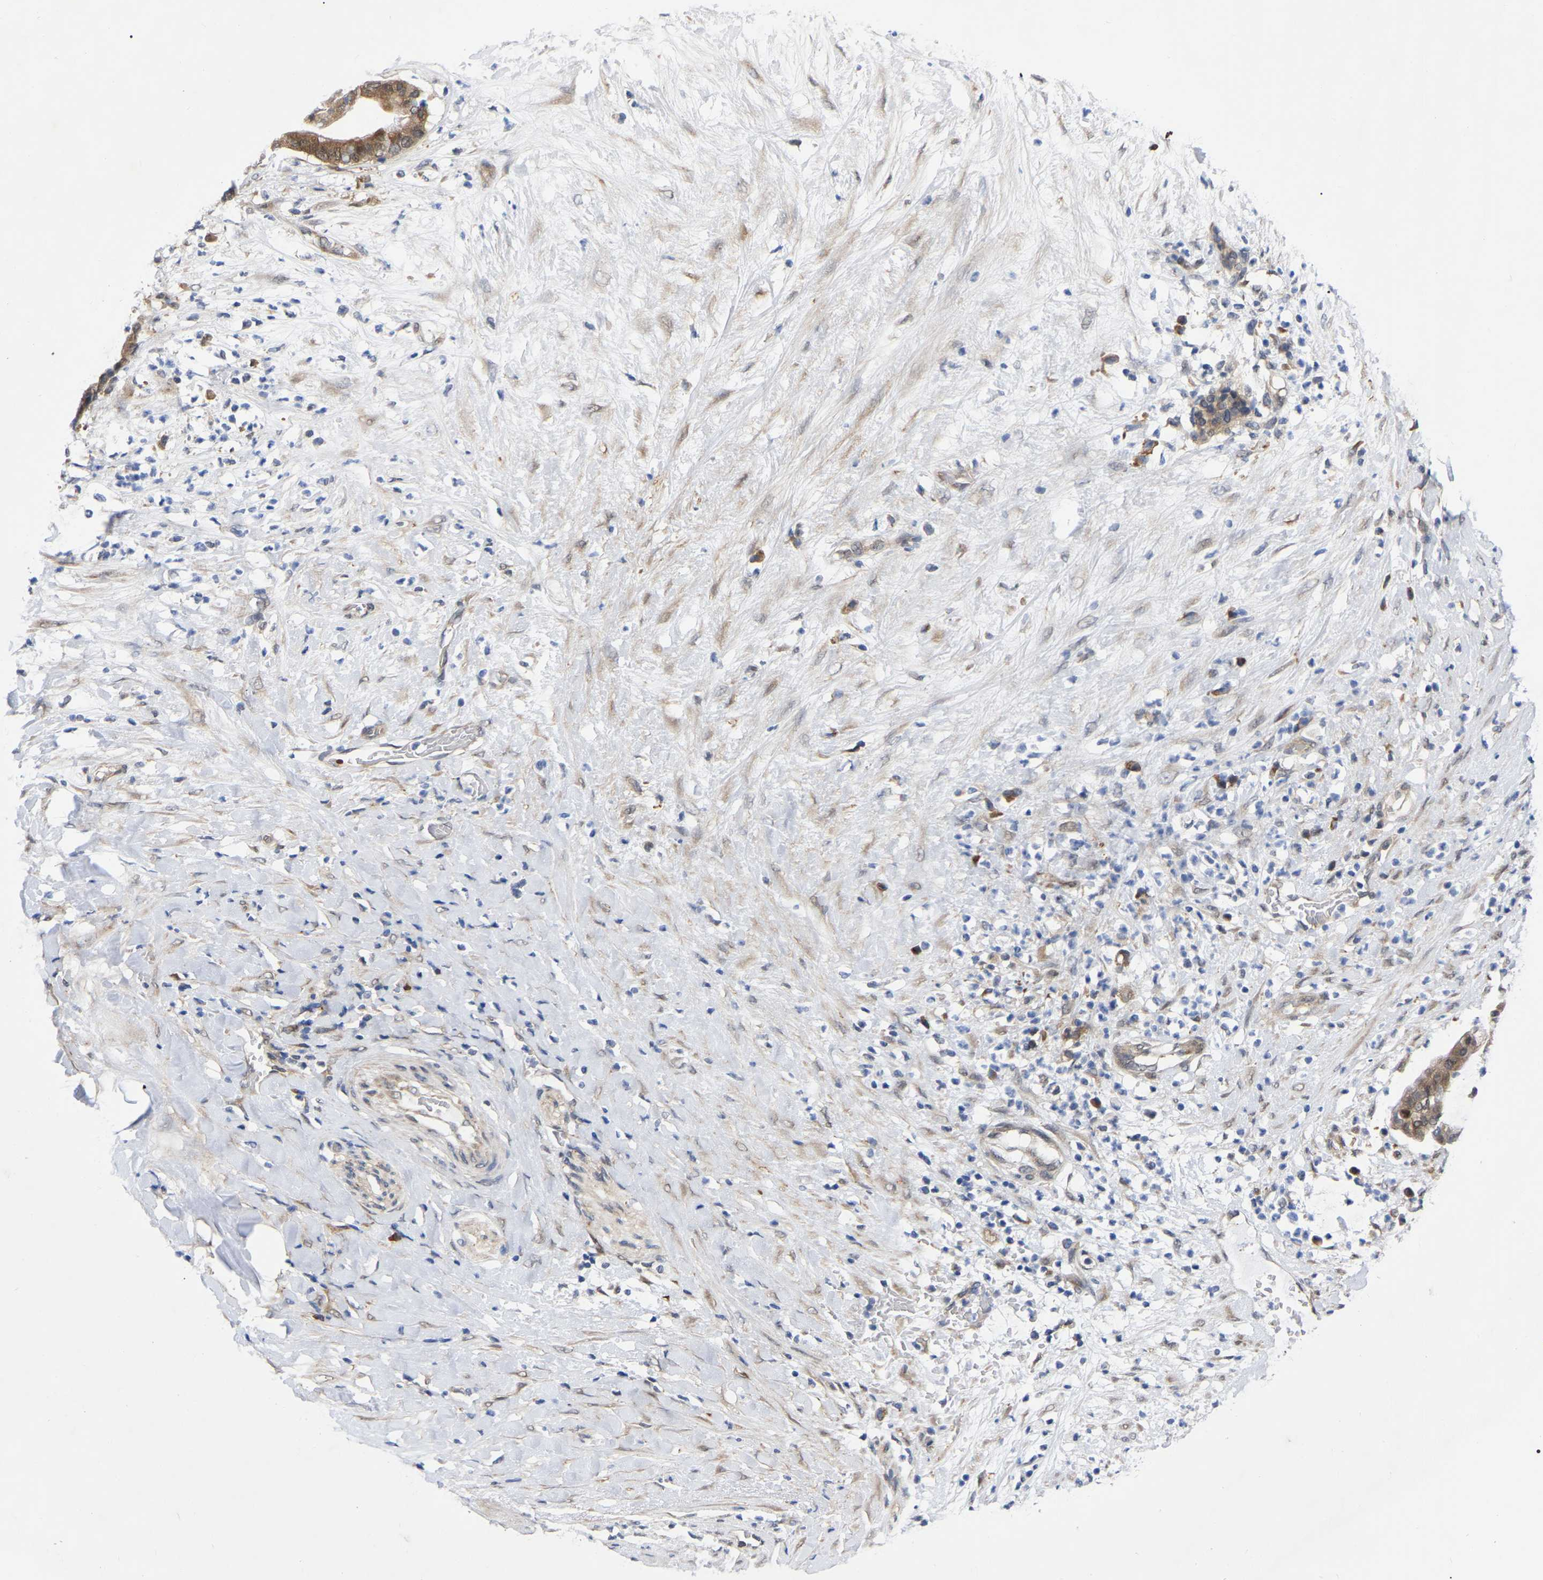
{"staining": {"intensity": "moderate", "quantity": ">75%", "location": "cytoplasmic/membranous"}, "tissue": "pancreatic cancer", "cell_type": "Tumor cells", "image_type": "cancer", "snomed": [{"axis": "morphology", "description": "Adenocarcinoma, NOS"}, {"axis": "topography", "description": "Pancreas"}], "caption": "This photomicrograph exhibits pancreatic cancer stained with immunohistochemistry (IHC) to label a protein in brown. The cytoplasmic/membranous of tumor cells show moderate positivity for the protein. Nuclei are counter-stained blue.", "gene": "UBE4B", "patient": {"sex": "male", "age": 41}}